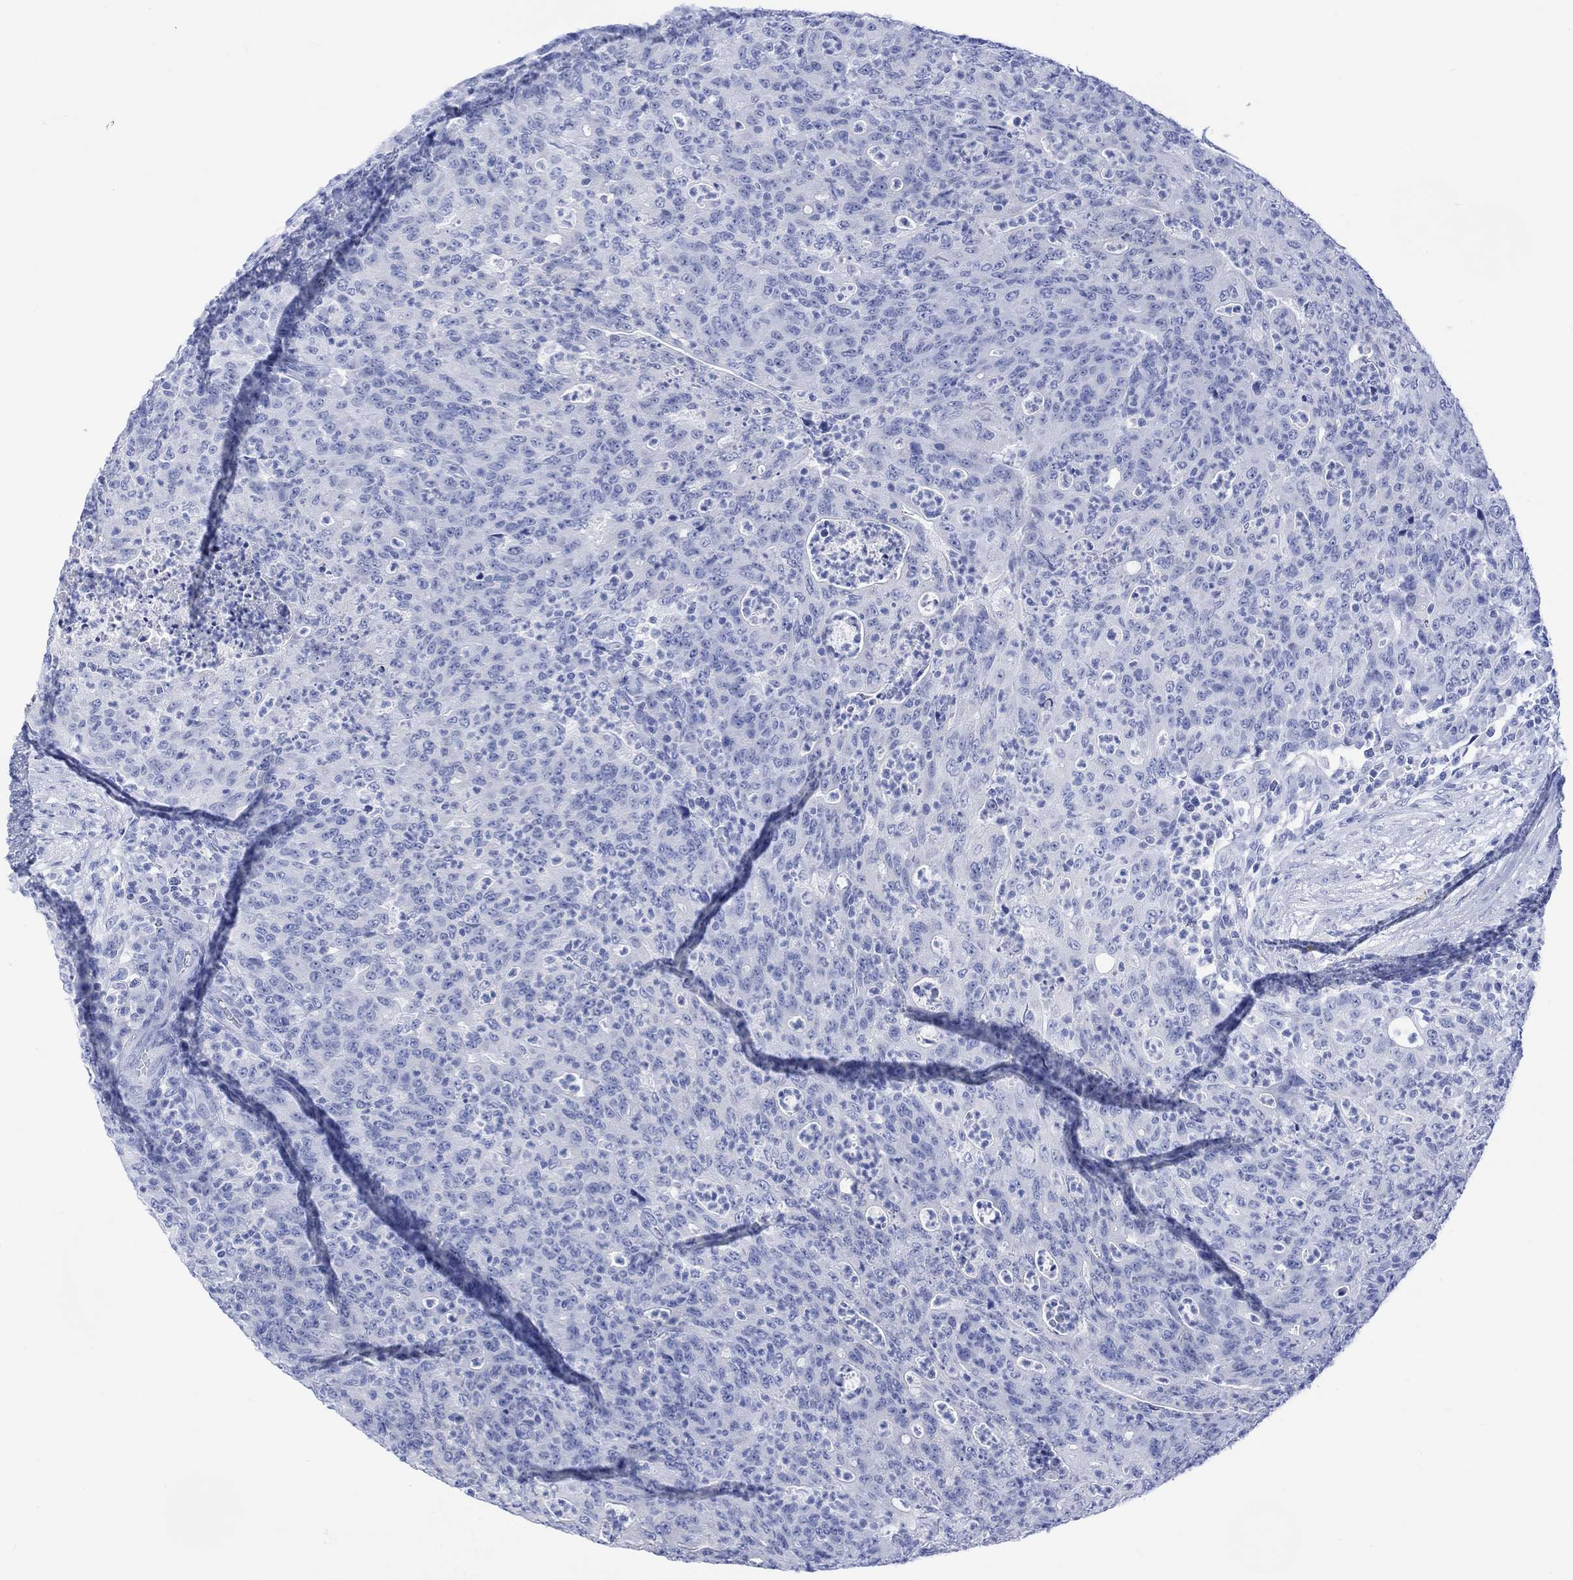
{"staining": {"intensity": "negative", "quantity": "none", "location": "none"}, "tissue": "colorectal cancer", "cell_type": "Tumor cells", "image_type": "cancer", "snomed": [{"axis": "morphology", "description": "Adenocarcinoma, NOS"}, {"axis": "topography", "description": "Colon"}], "caption": "DAB (3,3'-diaminobenzidine) immunohistochemical staining of human colorectal adenocarcinoma reveals no significant staining in tumor cells.", "gene": "CELF4", "patient": {"sex": "male", "age": 70}}